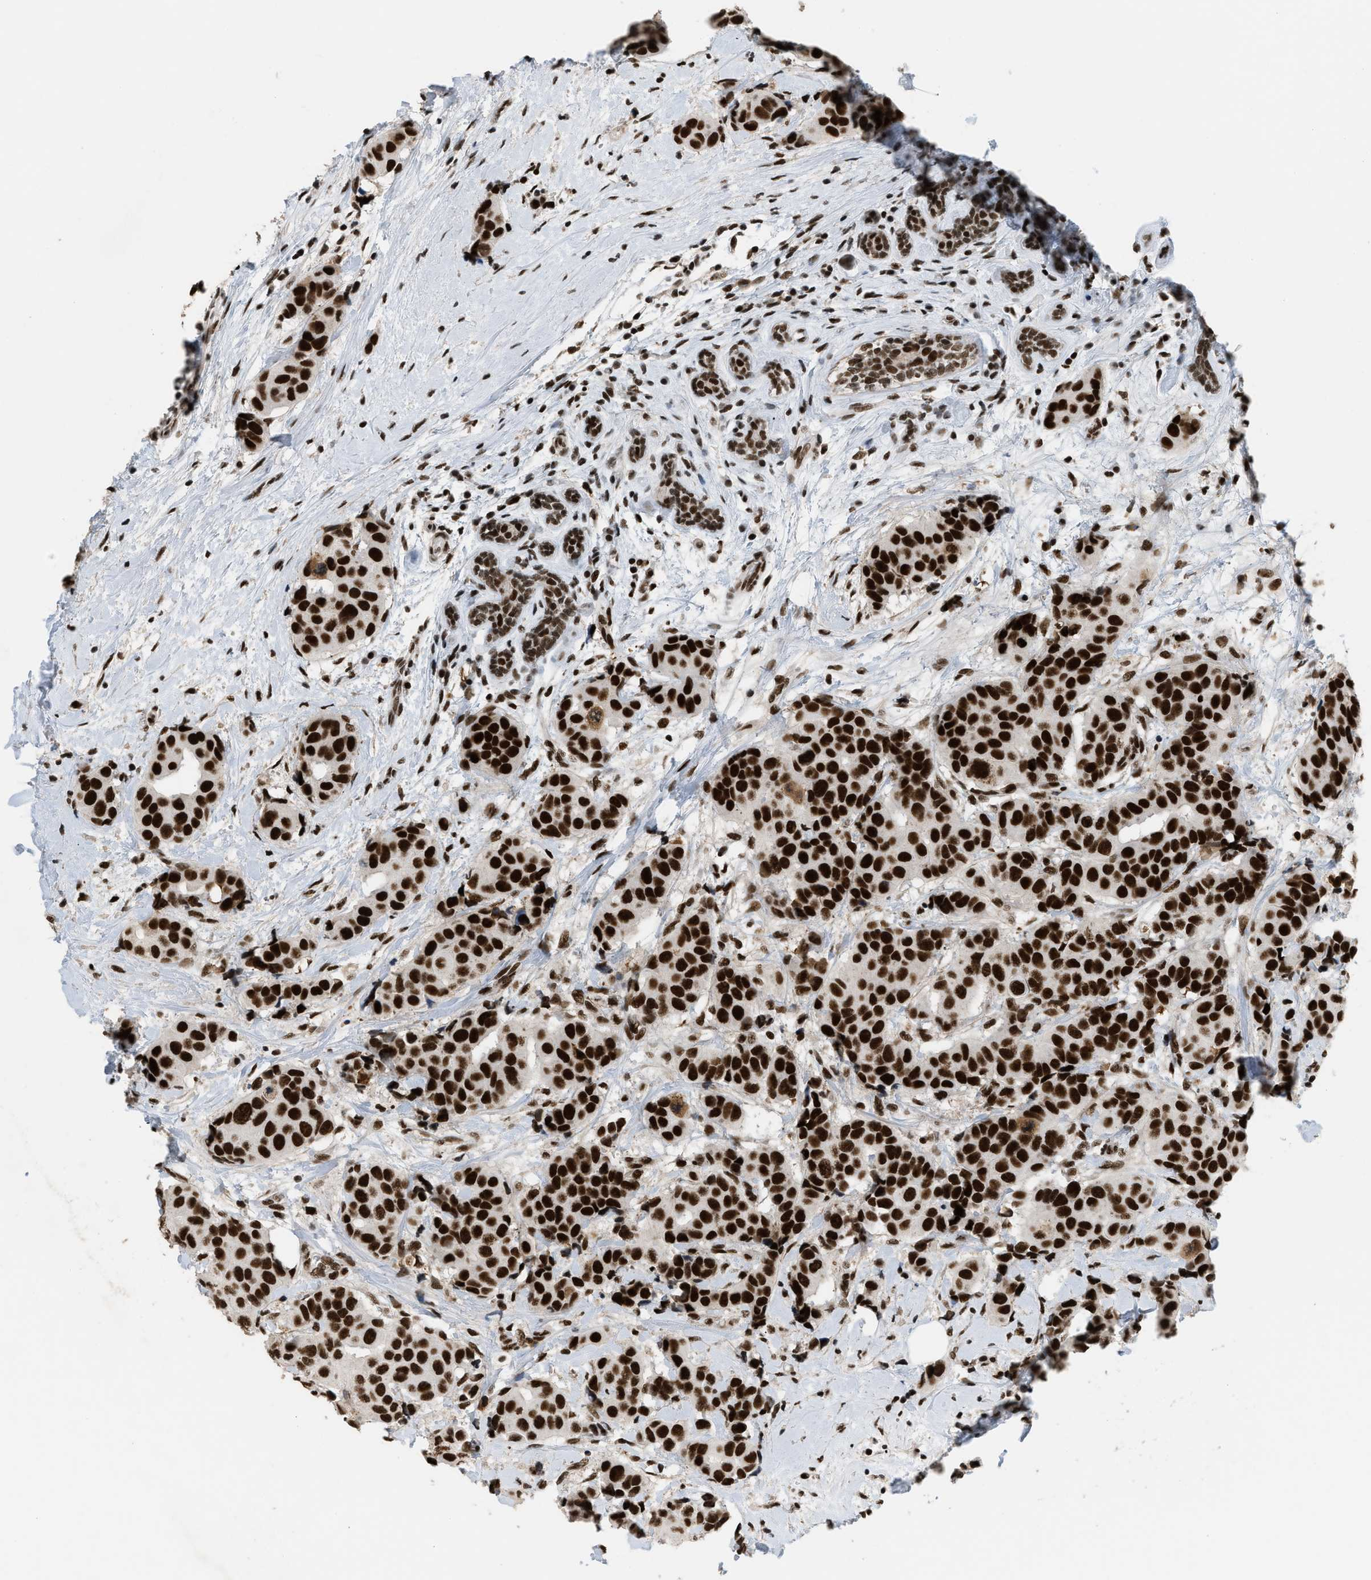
{"staining": {"intensity": "strong", "quantity": ">75%", "location": "nuclear"}, "tissue": "breast cancer", "cell_type": "Tumor cells", "image_type": "cancer", "snomed": [{"axis": "morphology", "description": "Normal tissue, NOS"}, {"axis": "morphology", "description": "Duct carcinoma"}, {"axis": "topography", "description": "Breast"}], "caption": "This is a histology image of immunohistochemistry staining of breast infiltrating ductal carcinoma, which shows strong positivity in the nuclear of tumor cells.", "gene": "SMARCB1", "patient": {"sex": "female", "age": 39}}